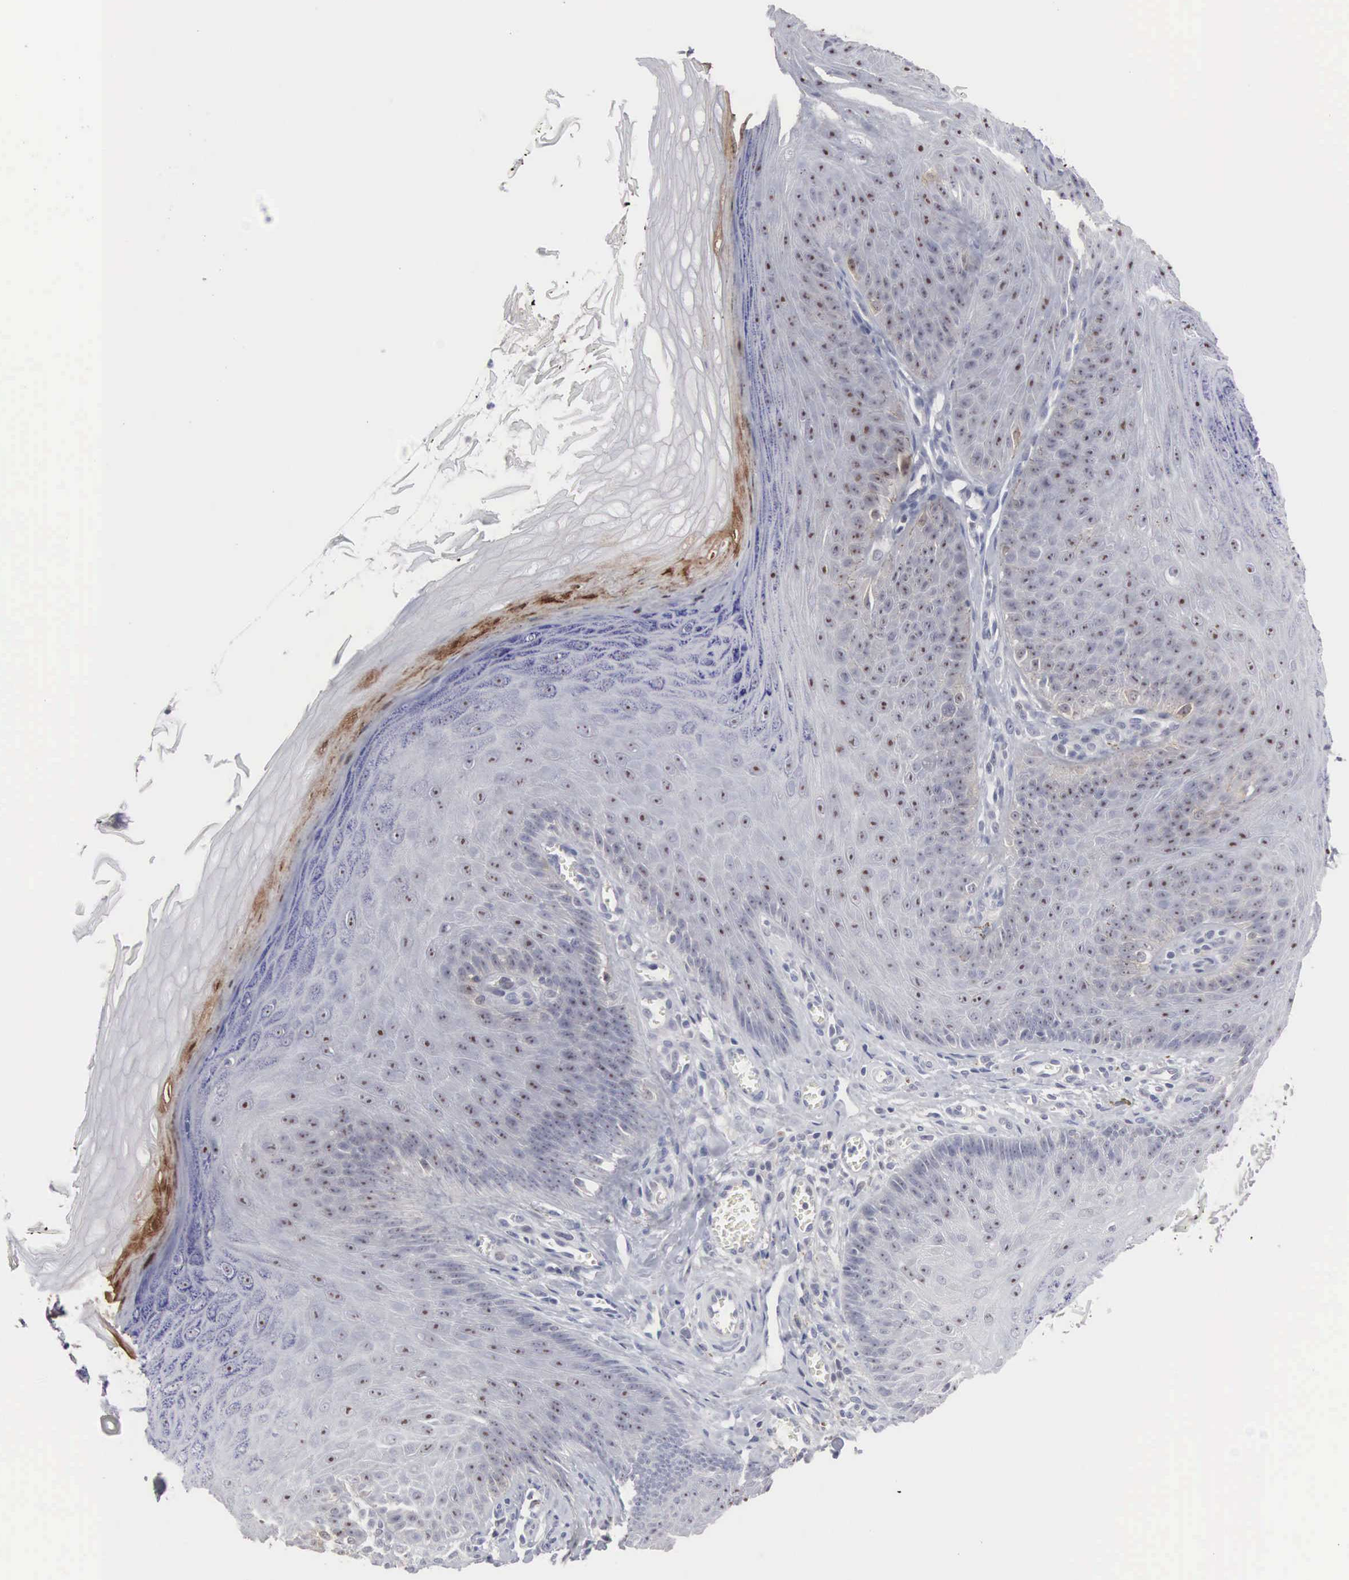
{"staining": {"intensity": "negative", "quantity": "none", "location": "none"}, "tissue": "skin", "cell_type": "Fibroblasts", "image_type": "normal", "snomed": [{"axis": "morphology", "description": "Normal tissue, NOS"}, {"axis": "topography", "description": "Skin"}], "caption": "DAB immunohistochemical staining of benign skin shows no significant expression in fibroblasts. (Stains: DAB immunohistochemistry (IHC) with hematoxylin counter stain, Microscopy: brightfield microscopy at high magnification).", "gene": "ACOT4", "patient": {"sex": "female", "age": 15}}